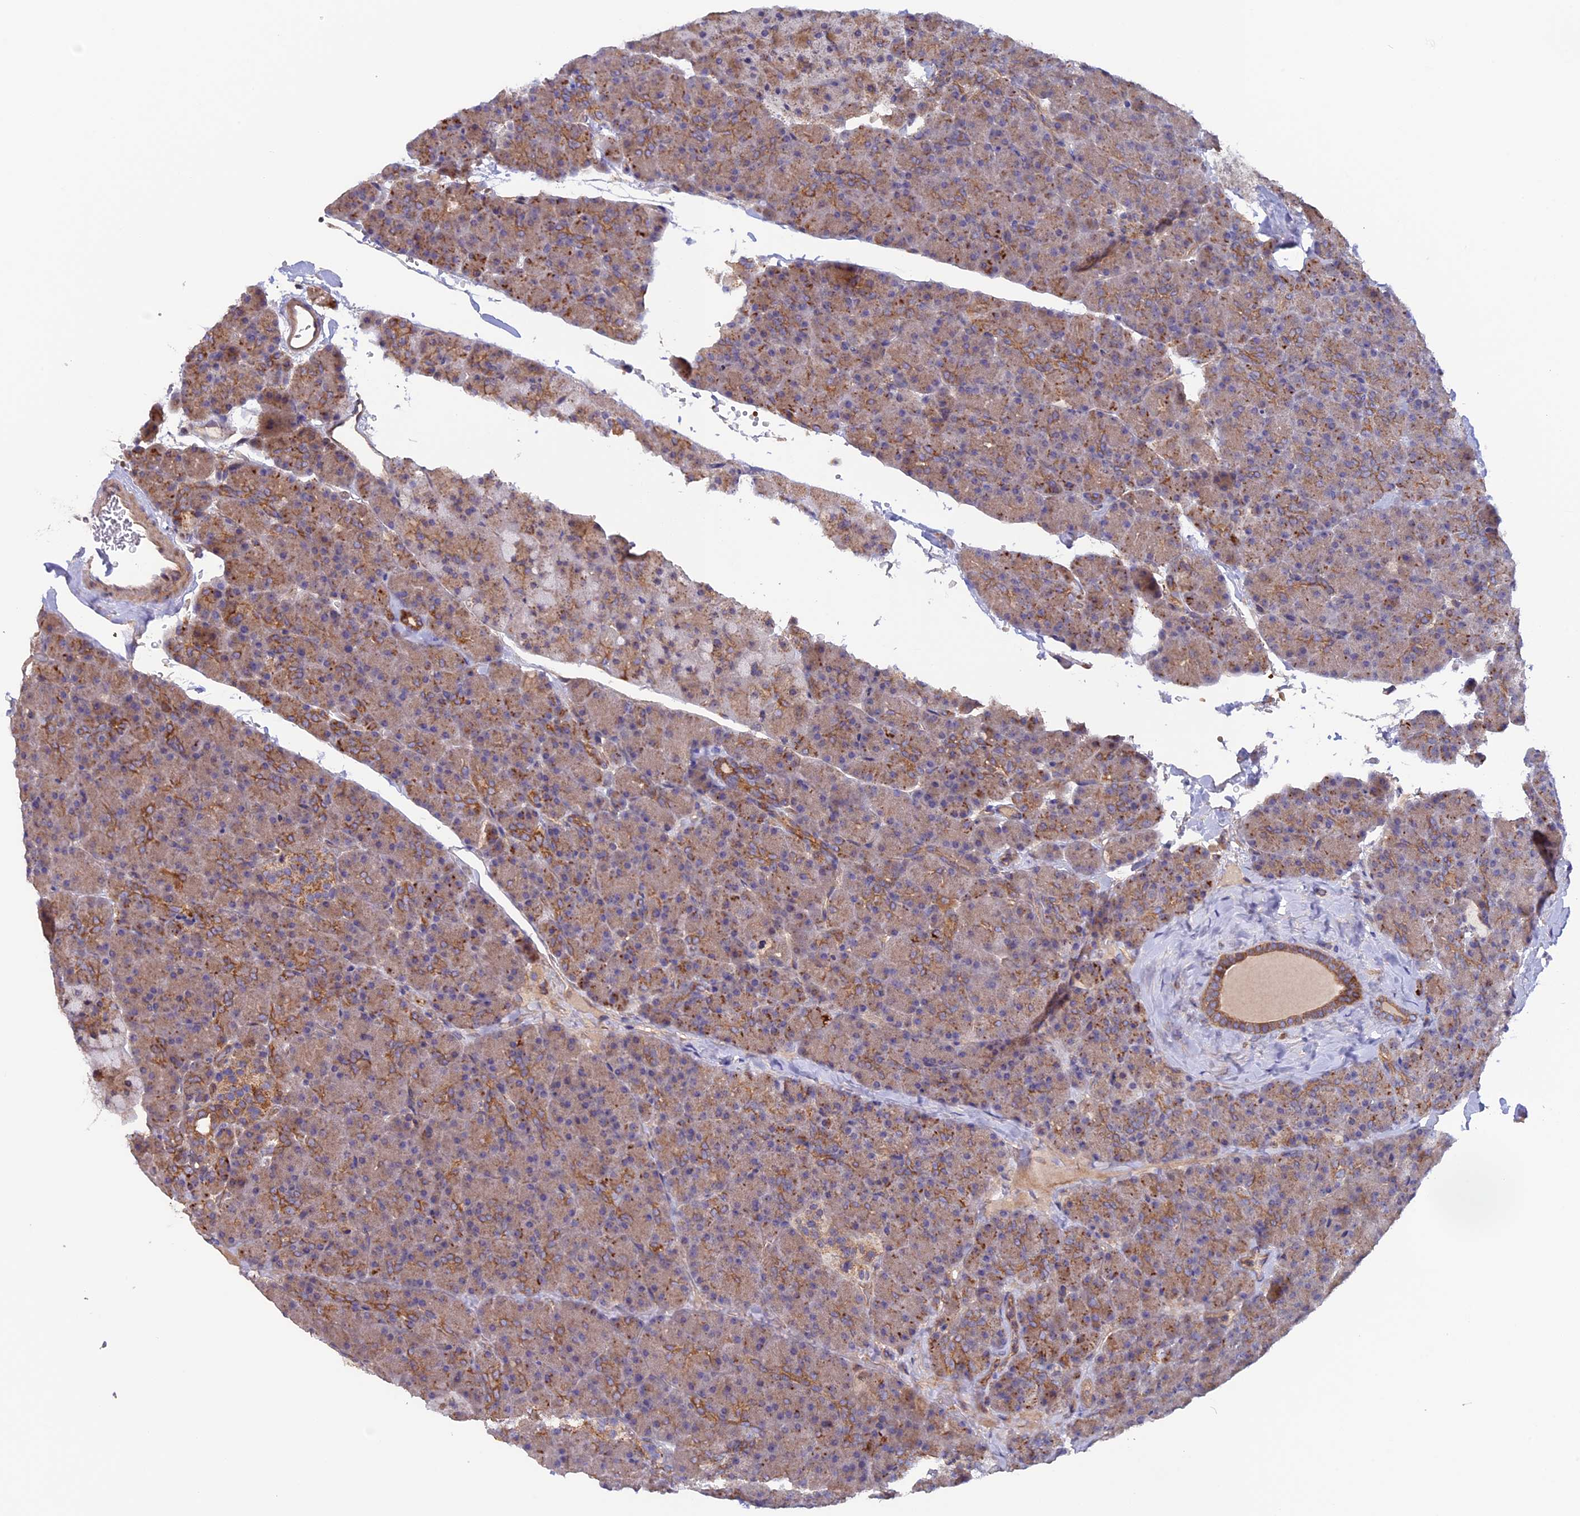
{"staining": {"intensity": "moderate", "quantity": "25%-75%", "location": "cytoplasmic/membranous"}, "tissue": "pancreas", "cell_type": "Exocrine glandular cells", "image_type": "normal", "snomed": [{"axis": "morphology", "description": "Normal tissue, NOS"}, {"axis": "topography", "description": "Pancreas"}], "caption": "Immunohistochemical staining of normal human pancreas demonstrates medium levels of moderate cytoplasmic/membranous staining in about 25%-75% of exocrine glandular cells.", "gene": "DUS3L", "patient": {"sex": "male", "age": 36}}